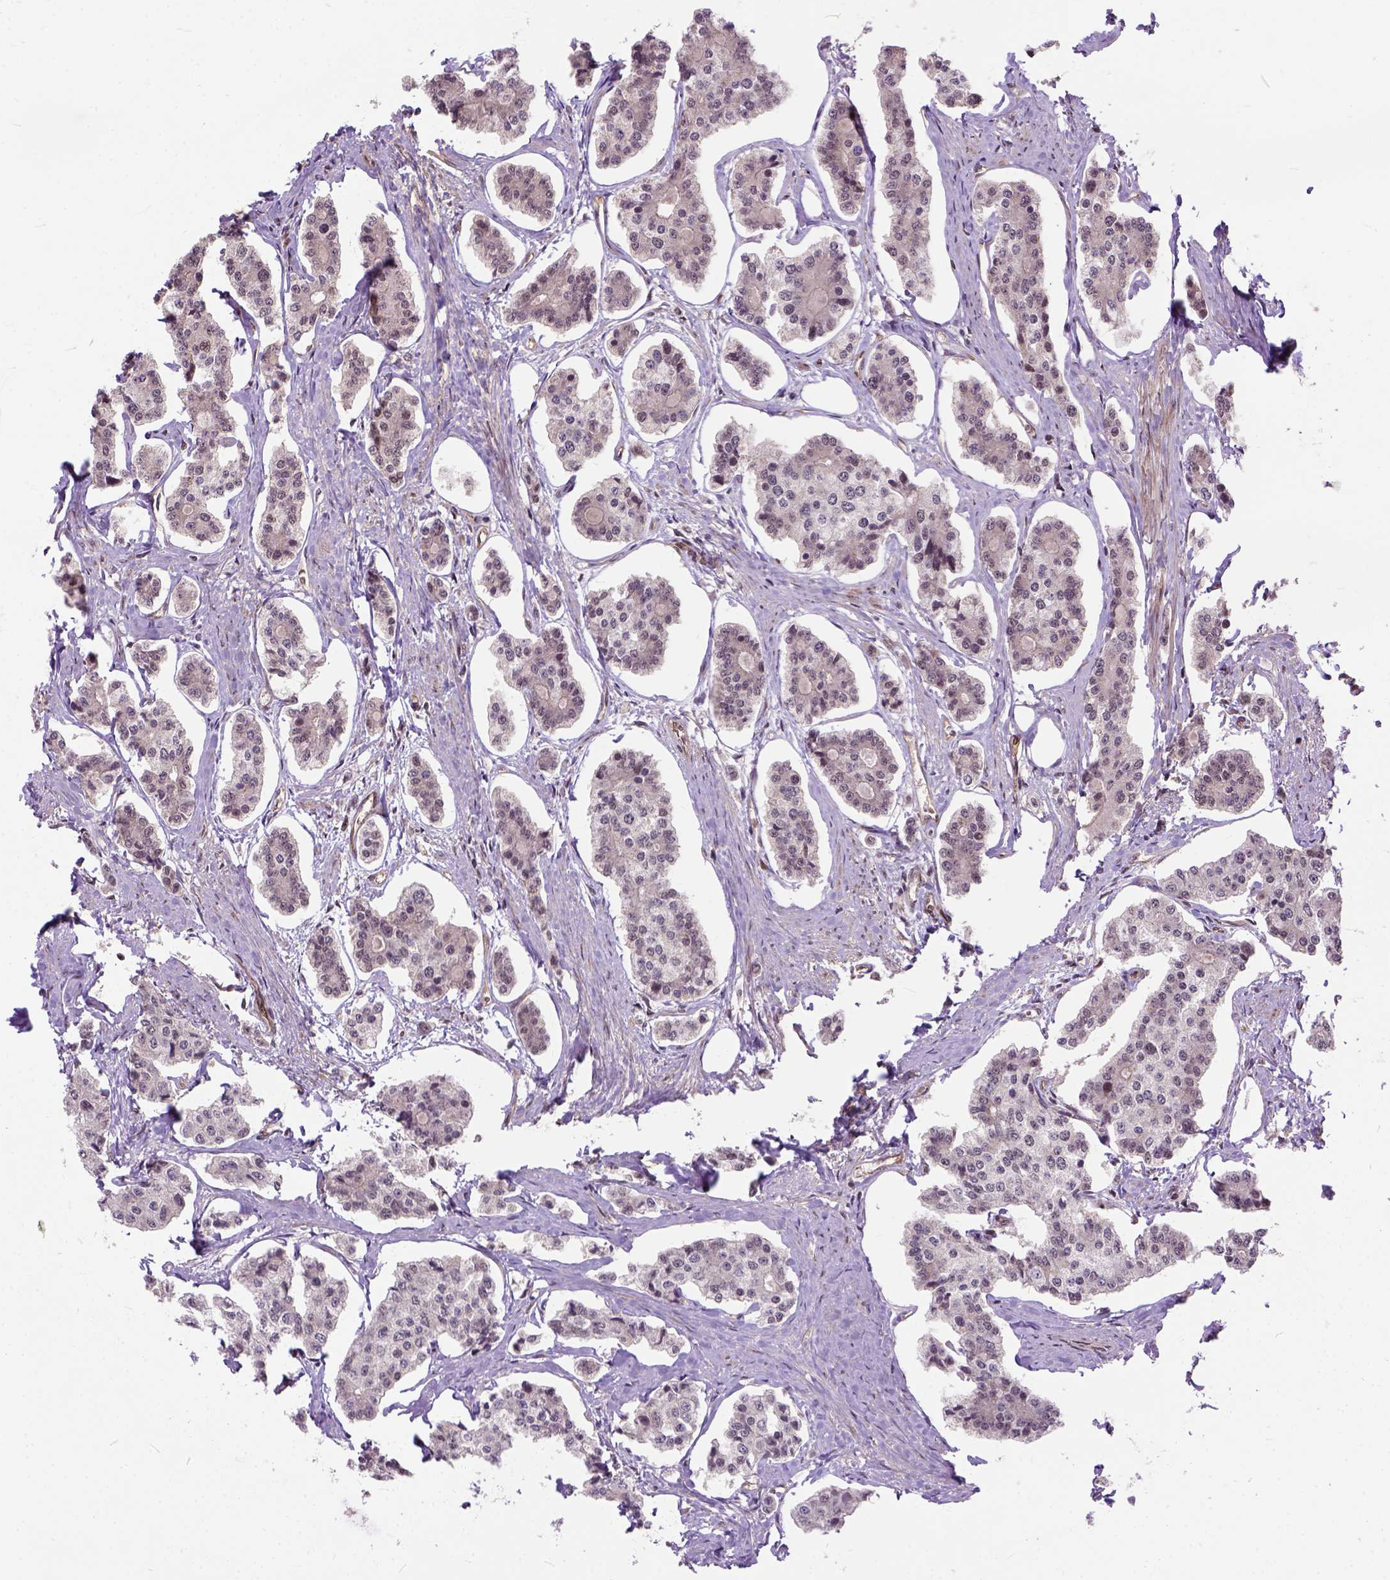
{"staining": {"intensity": "weak", "quantity": "<25%", "location": "nuclear"}, "tissue": "carcinoid", "cell_type": "Tumor cells", "image_type": "cancer", "snomed": [{"axis": "morphology", "description": "Carcinoid, malignant, NOS"}, {"axis": "topography", "description": "Small intestine"}], "caption": "IHC histopathology image of carcinoid stained for a protein (brown), which reveals no staining in tumor cells.", "gene": "ZNF630", "patient": {"sex": "female", "age": 65}}